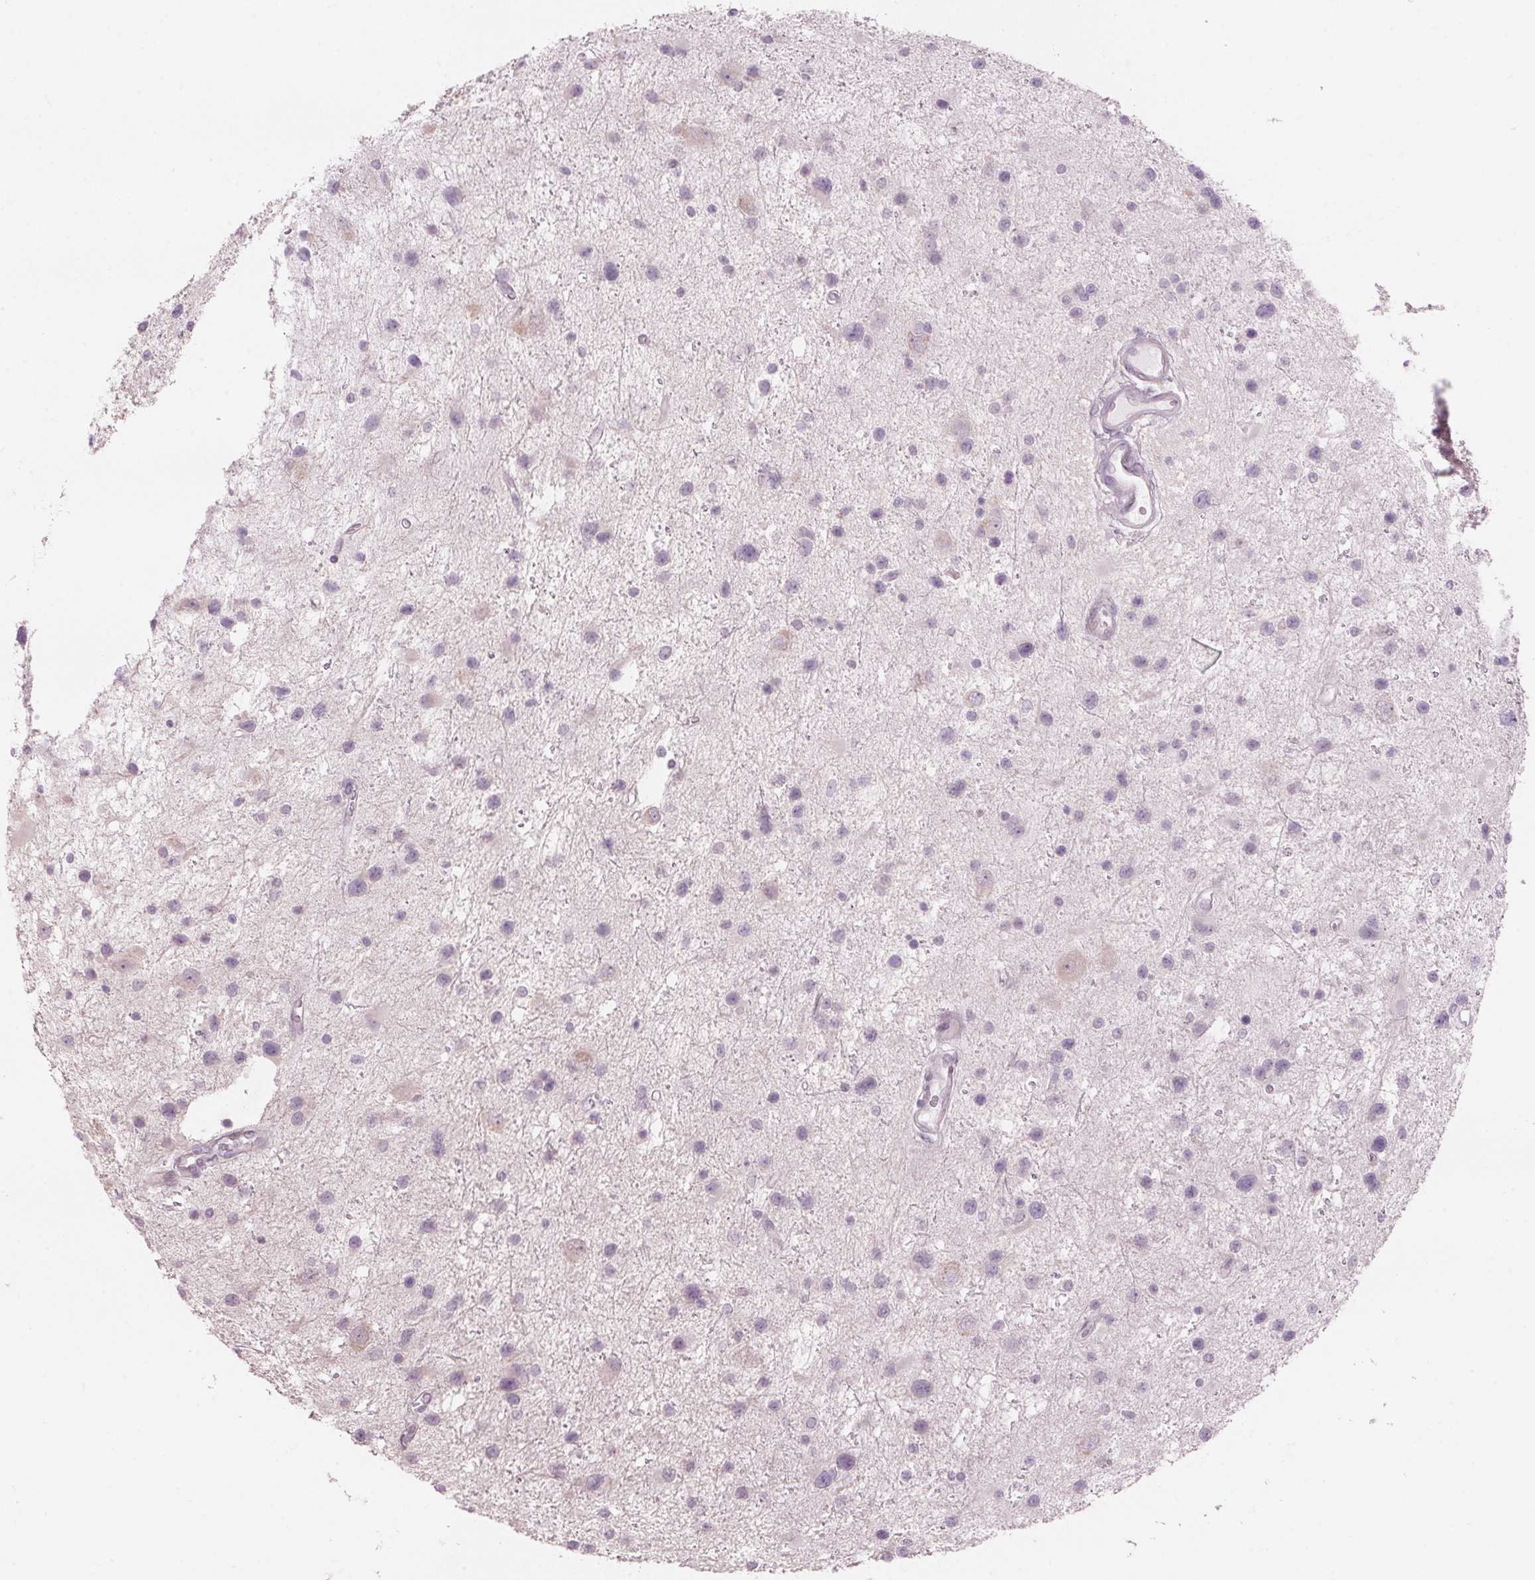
{"staining": {"intensity": "negative", "quantity": "none", "location": "none"}, "tissue": "glioma", "cell_type": "Tumor cells", "image_type": "cancer", "snomed": [{"axis": "morphology", "description": "Glioma, malignant, Low grade"}, {"axis": "topography", "description": "Brain"}], "caption": "Glioma was stained to show a protein in brown. There is no significant staining in tumor cells. (Brightfield microscopy of DAB immunohistochemistry (IHC) at high magnification).", "gene": "GNMT", "patient": {"sex": "female", "age": 32}}